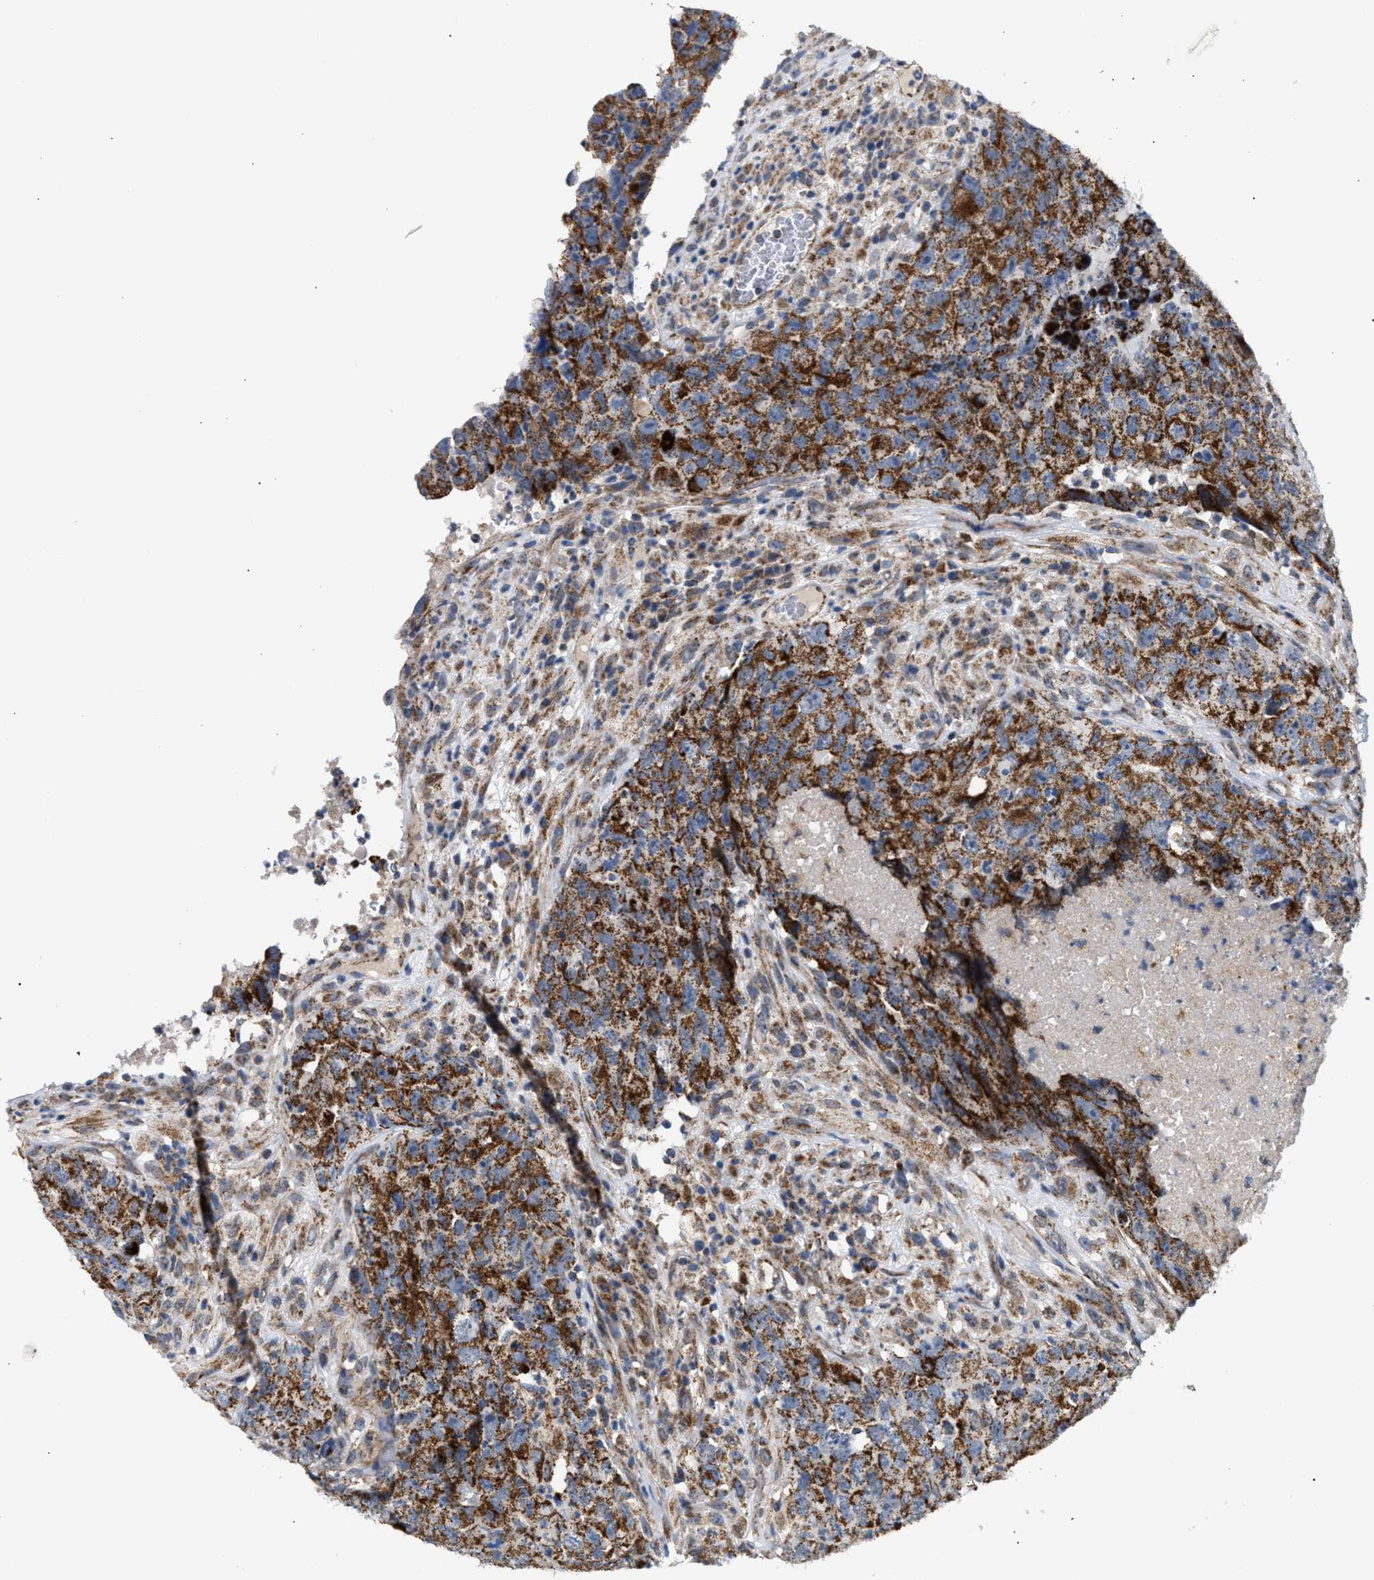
{"staining": {"intensity": "strong", "quantity": ">75%", "location": "cytoplasmic/membranous"}, "tissue": "testis cancer", "cell_type": "Tumor cells", "image_type": "cancer", "snomed": [{"axis": "morphology", "description": "Carcinoma, Embryonal, NOS"}, {"axis": "topography", "description": "Testis"}], "caption": "A high amount of strong cytoplasmic/membranous expression is appreciated in about >75% of tumor cells in testis cancer tissue. (brown staining indicates protein expression, while blue staining denotes nuclei).", "gene": "TACO1", "patient": {"sex": "male", "age": 32}}